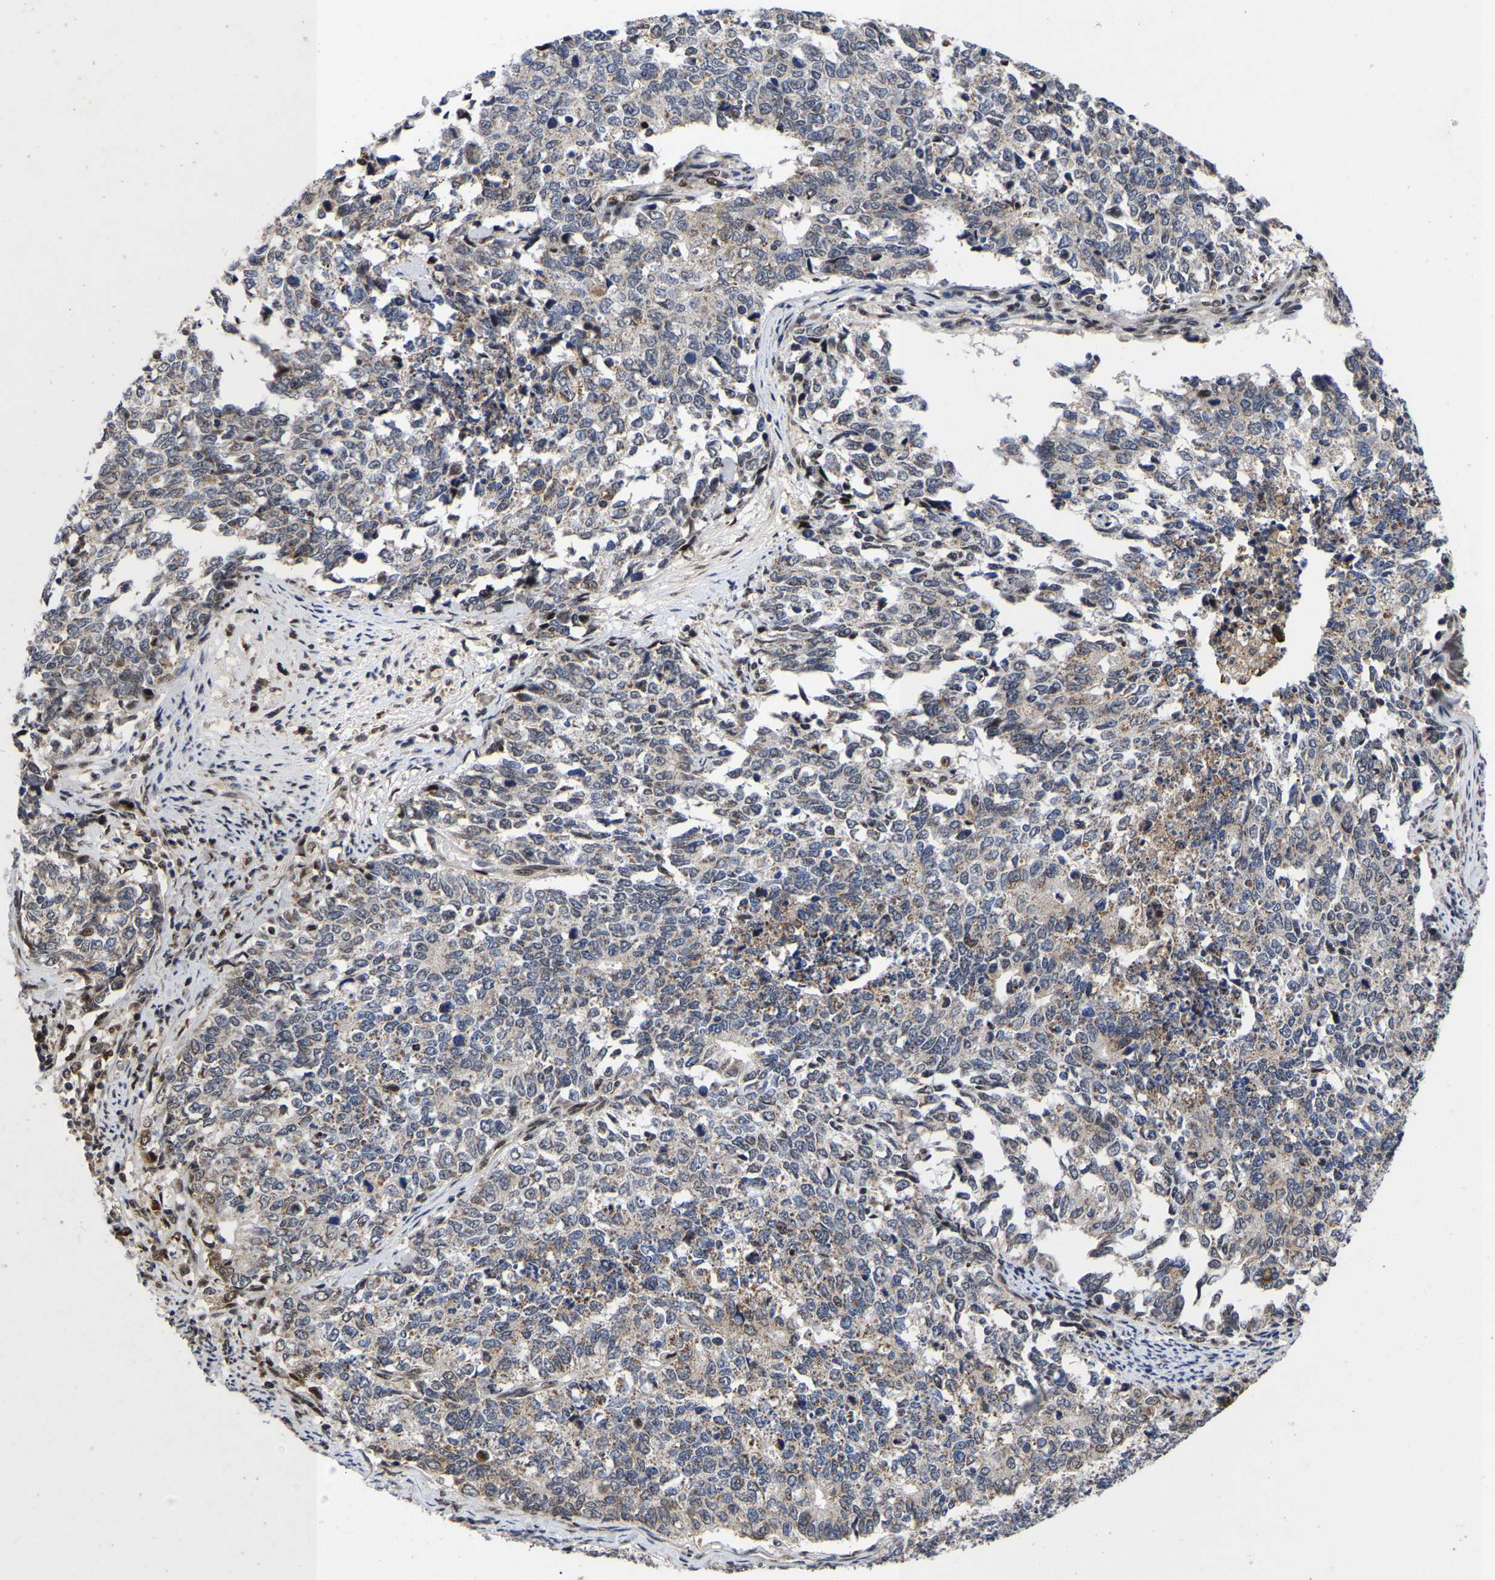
{"staining": {"intensity": "negative", "quantity": "none", "location": "none"}, "tissue": "cervical cancer", "cell_type": "Tumor cells", "image_type": "cancer", "snomed": [{"axis": "morphology", "description": "Squamous cell carcinoma, NOS"}, {"axis": "topography", "description": "Cervix"}], "caption": "A photomicrograph of human cervical squamous cell carcinoma is negative for staining in tumor cells. (DAB (3,3'-diaminobenzidine) immunohistochemistry (IHC) visualized using brightfield microscopy, high magnification).", "gene": "JUNB", "patient": {"sex": "female", "age": 63}}